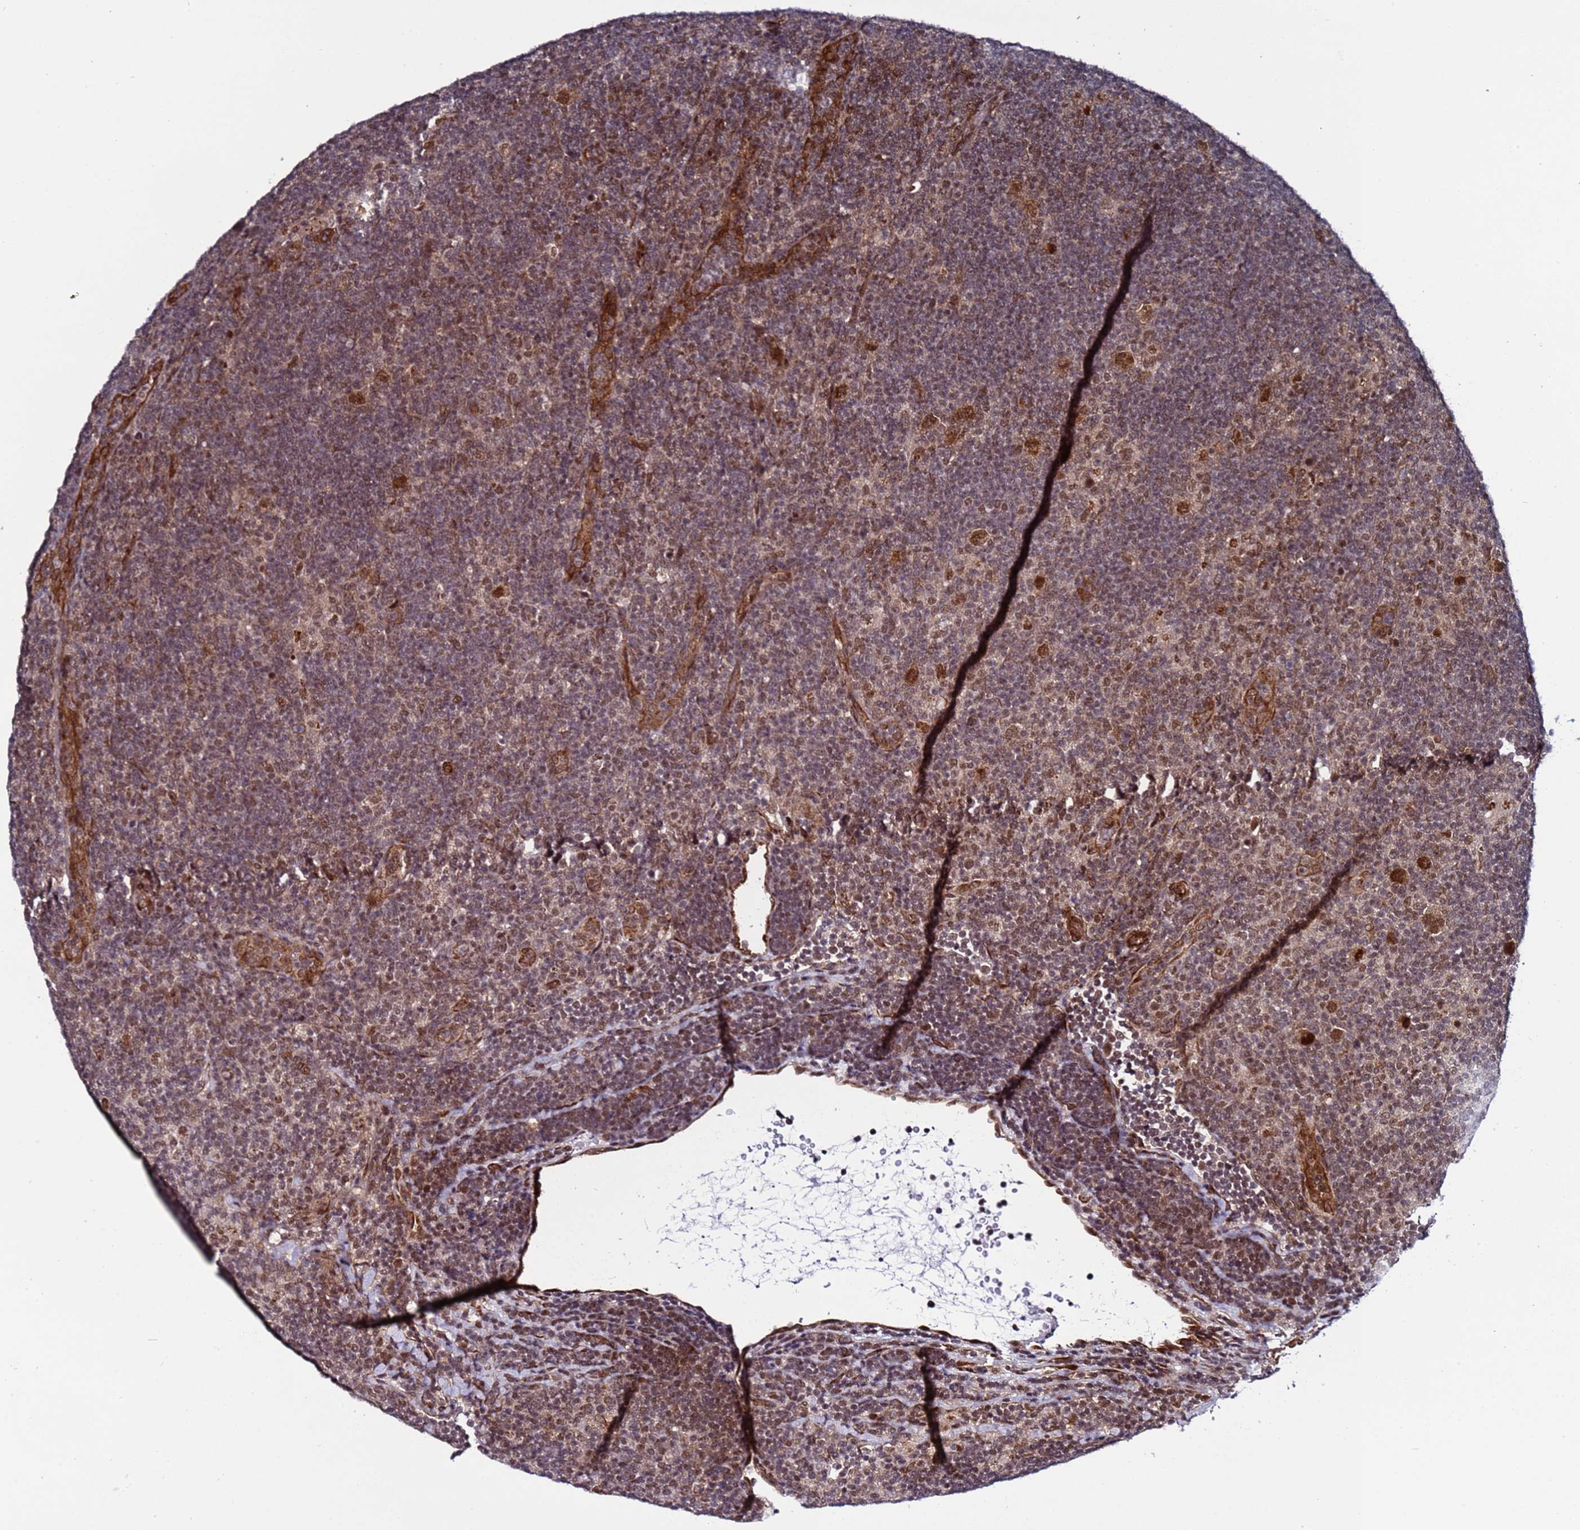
{"staining": {"intensity": "moderate", "quantity": ">75%", "location": "cytoplasmic/membranous,nuclear"}, "tissue": "lymphoma", "cell_type": "Tumor cells", "image_type": "cancer", "snomed": [{"axis": "morphology", "description": "Hodgkin's disease, NOS"}, {"axis": "topography", "description": "Lymph node"}], "caption": "Hodgkin's disease tissue displays moderate cytoplasmic/membranous and nuclear staining in approximately >75% of tumor cells", "gene": "POLR2D", "patient": {"sex": "female", "age": 57}}